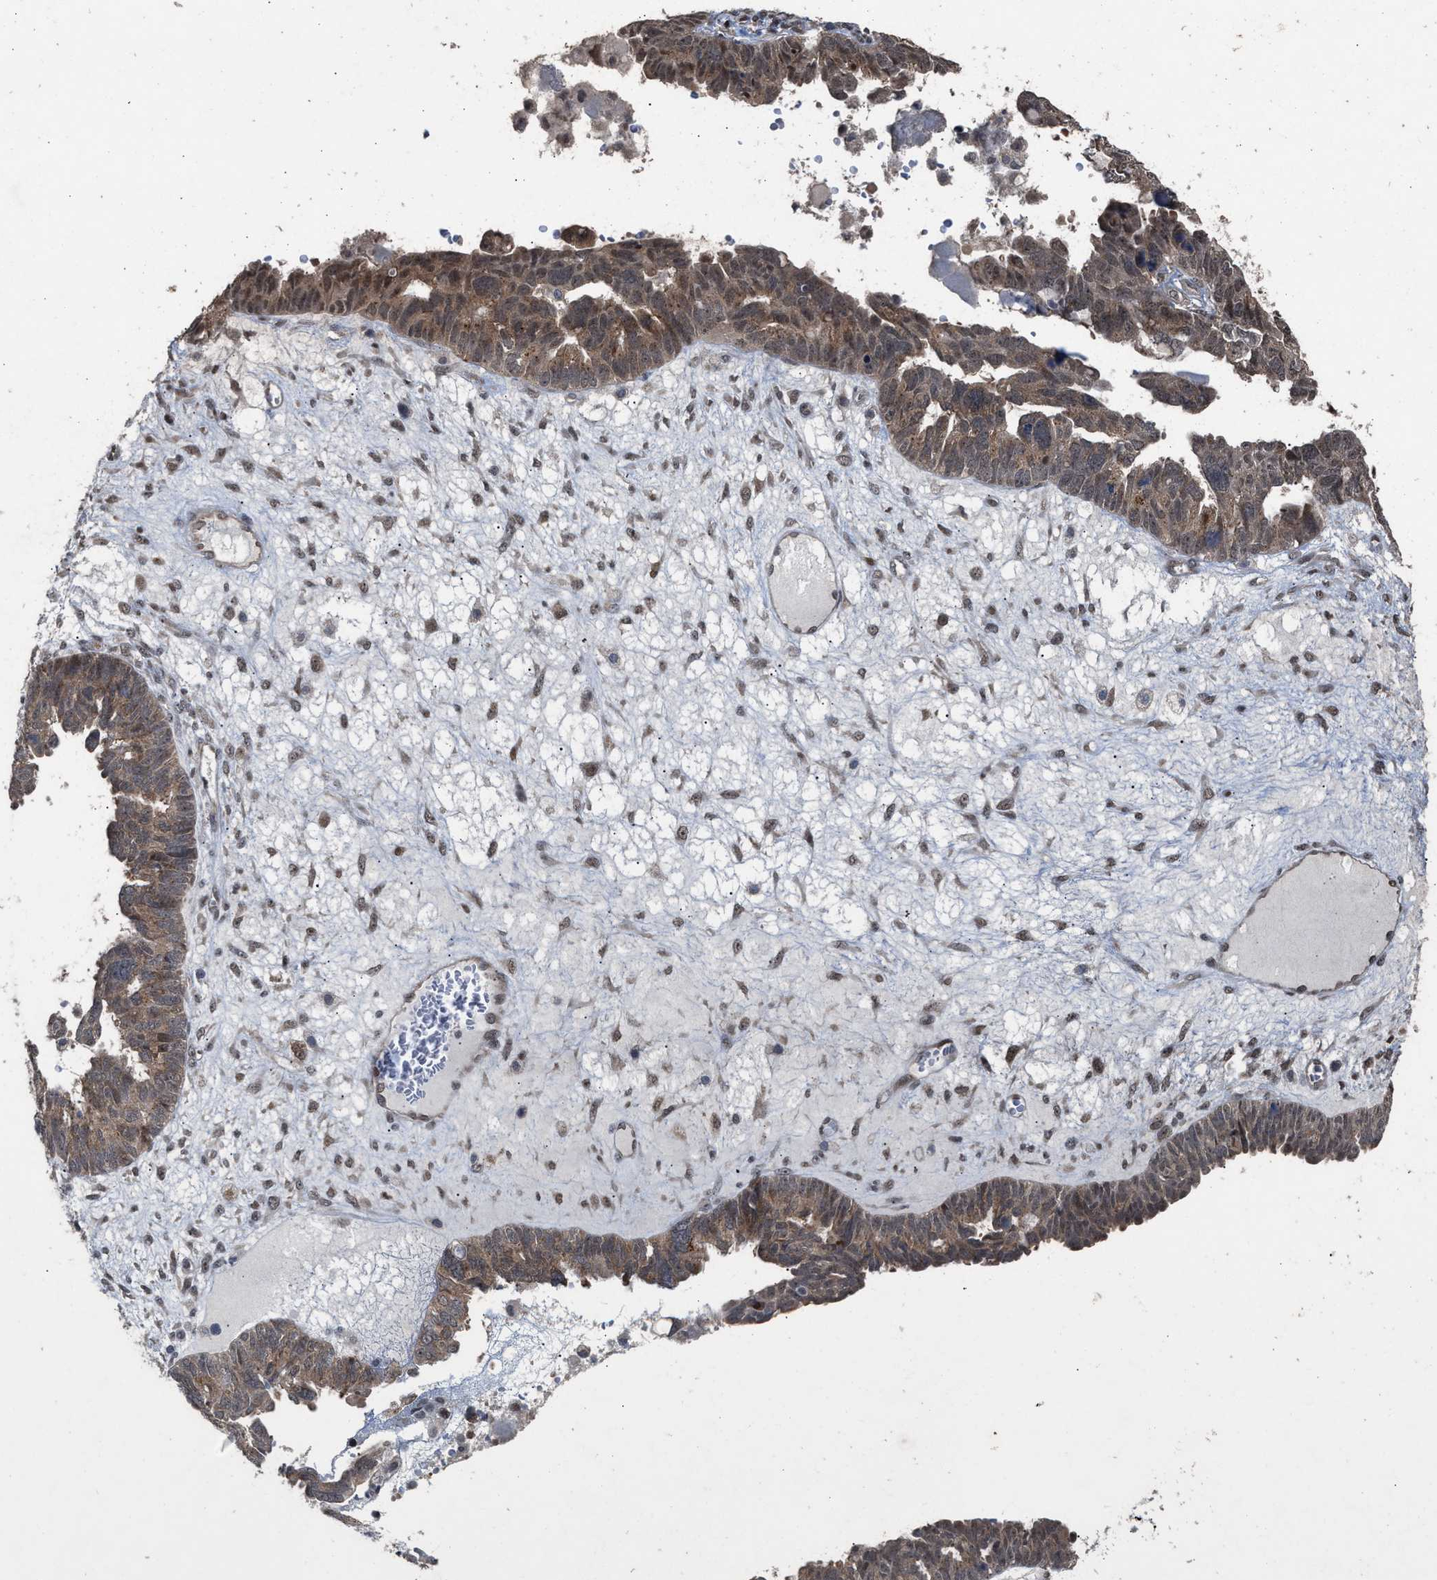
{"staining": {"intensity": "moderate", "quantity": ">75%", "location": "cytoplasmic/membranous"}, "tissue": "ovarian cancer", "cell_type": "Tumor cells", "image_type": "cancer", "snomed": [{"axis": "morphology", "description": "Cystadenocarcinoma, serous, NOS"}, {"axis": "topography", "description": "Ovary"}], "caption": "IHC of human ovarian cancer shows medium levels of moderate cytoplasmic/membranous expression in approximately >75% of tumor cells. (Stains: DAB (3,3'-diaminobenzidine) in brown, nuclei in blue, Microscopy: brightfield microscopy at high magnification).", "gene": "MKNK2", "patient": {"sex": "female", "age": 79}}